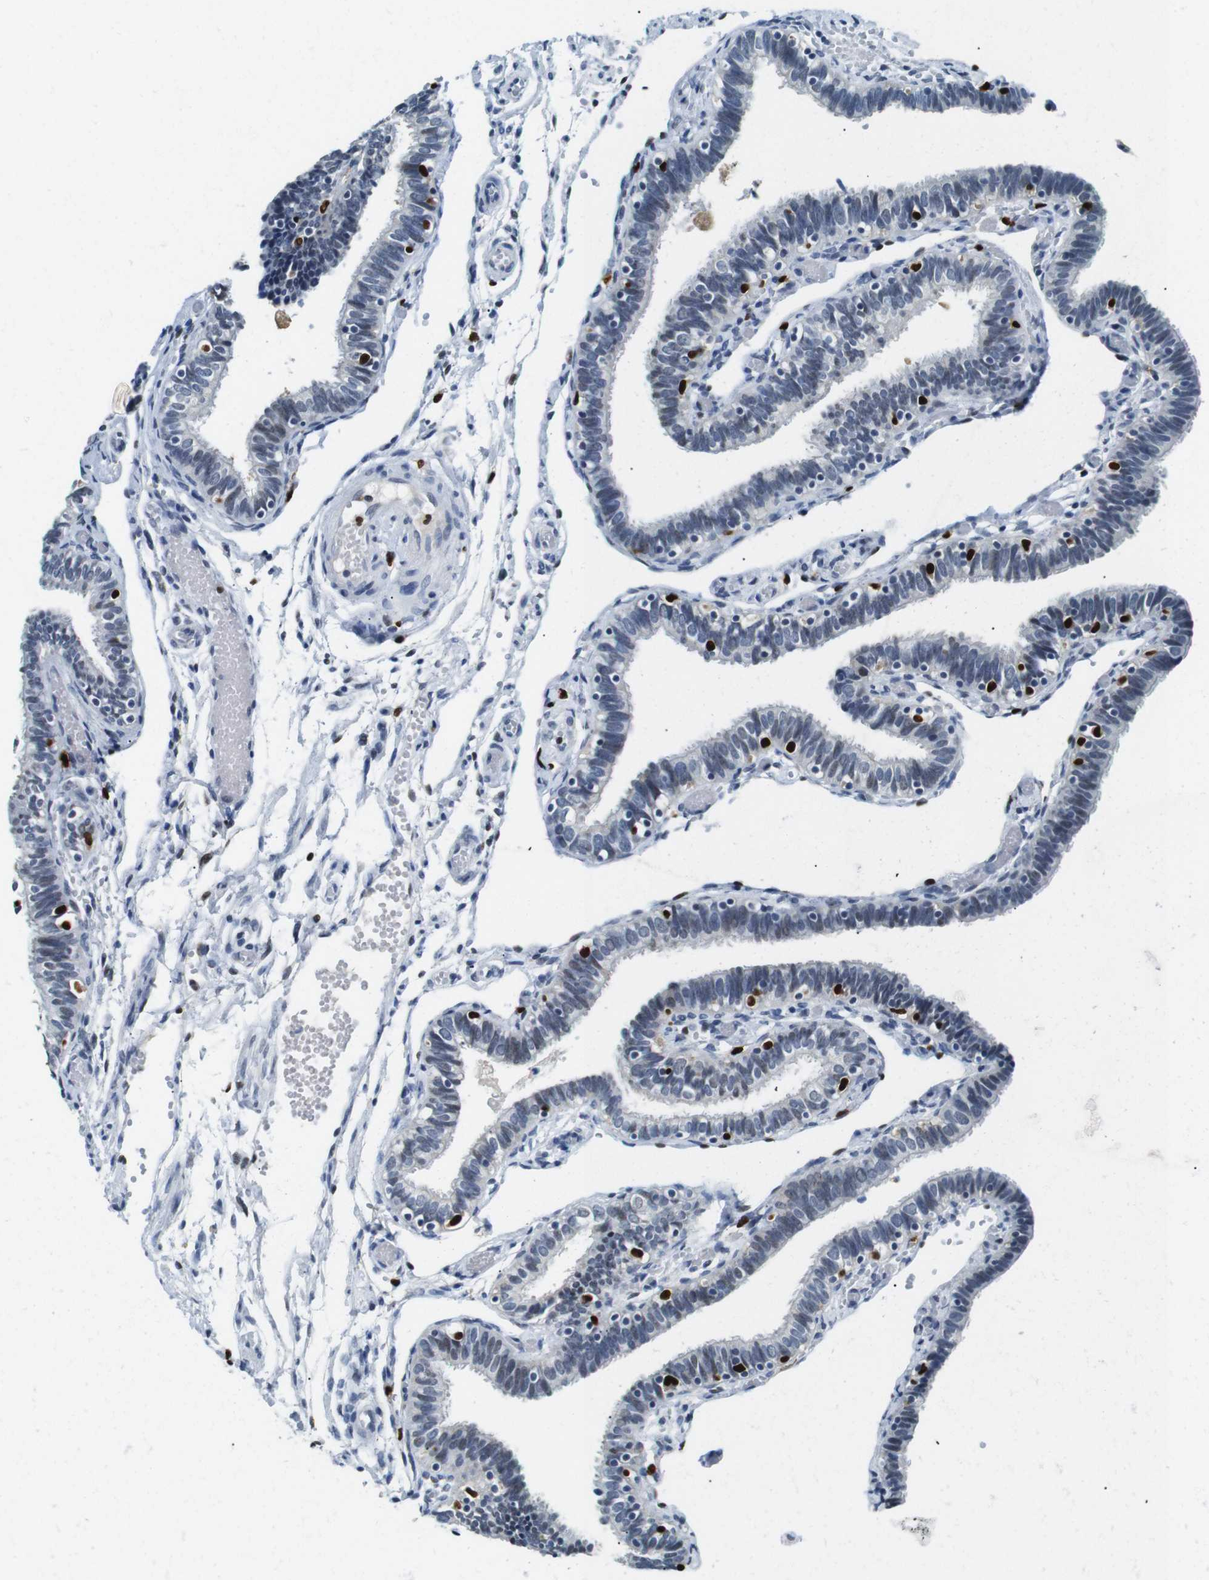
{"staining": {"intensity": "negative", "quantity": "none", "location": "none"}, "tissue": "fallopian tube", "cell_type": "Glandular cells", "image_type": "normal", "snomed": [{"axis": "morphology", "description": "Normal tissue, NOS"}, {"axis": "topography", "description": "Fallopian tube"}], "caption": "A photomicrograph of human fallopian tube is negative for staining in glandular cells. (DAB immunohistochemistry, high magnification).", "gene": "IRF8", "patient": {"sex": "female", "age": 46}}